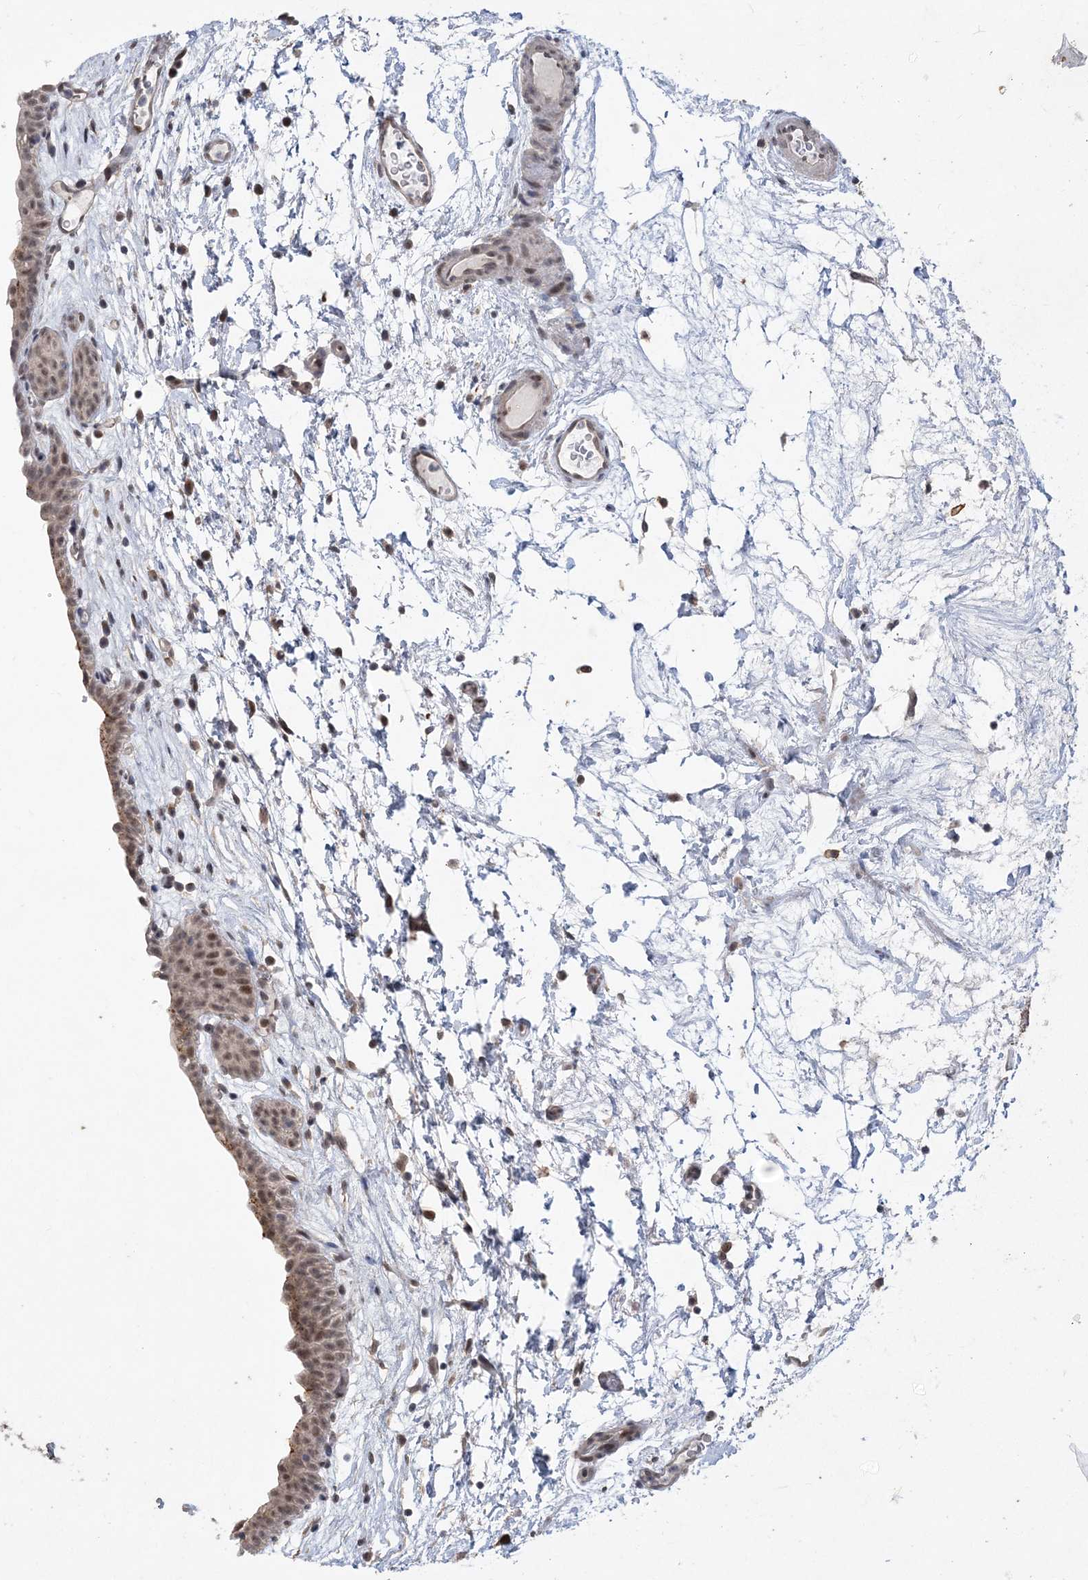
{"staining": {"intensity": "moderate", "quantity": "25%-75%", "location": "nuclear"}, "tissue": "urinary bladder", "cell_type": "Urothelial cells", "image_type": "normal", "snomed": [{"axis": "morphology", "description": "Normal tissue, NOS"}, {"axis": "topography", "description": "Urinary bladder"}], "caption": "This micrograph shows IHC staining of benign human urinary bladder, with medium moderate nuclear staining in about 25%-75% of urothelial cells.", "gene": "WAC", "patient": {"sex": "male", "age": 83}}